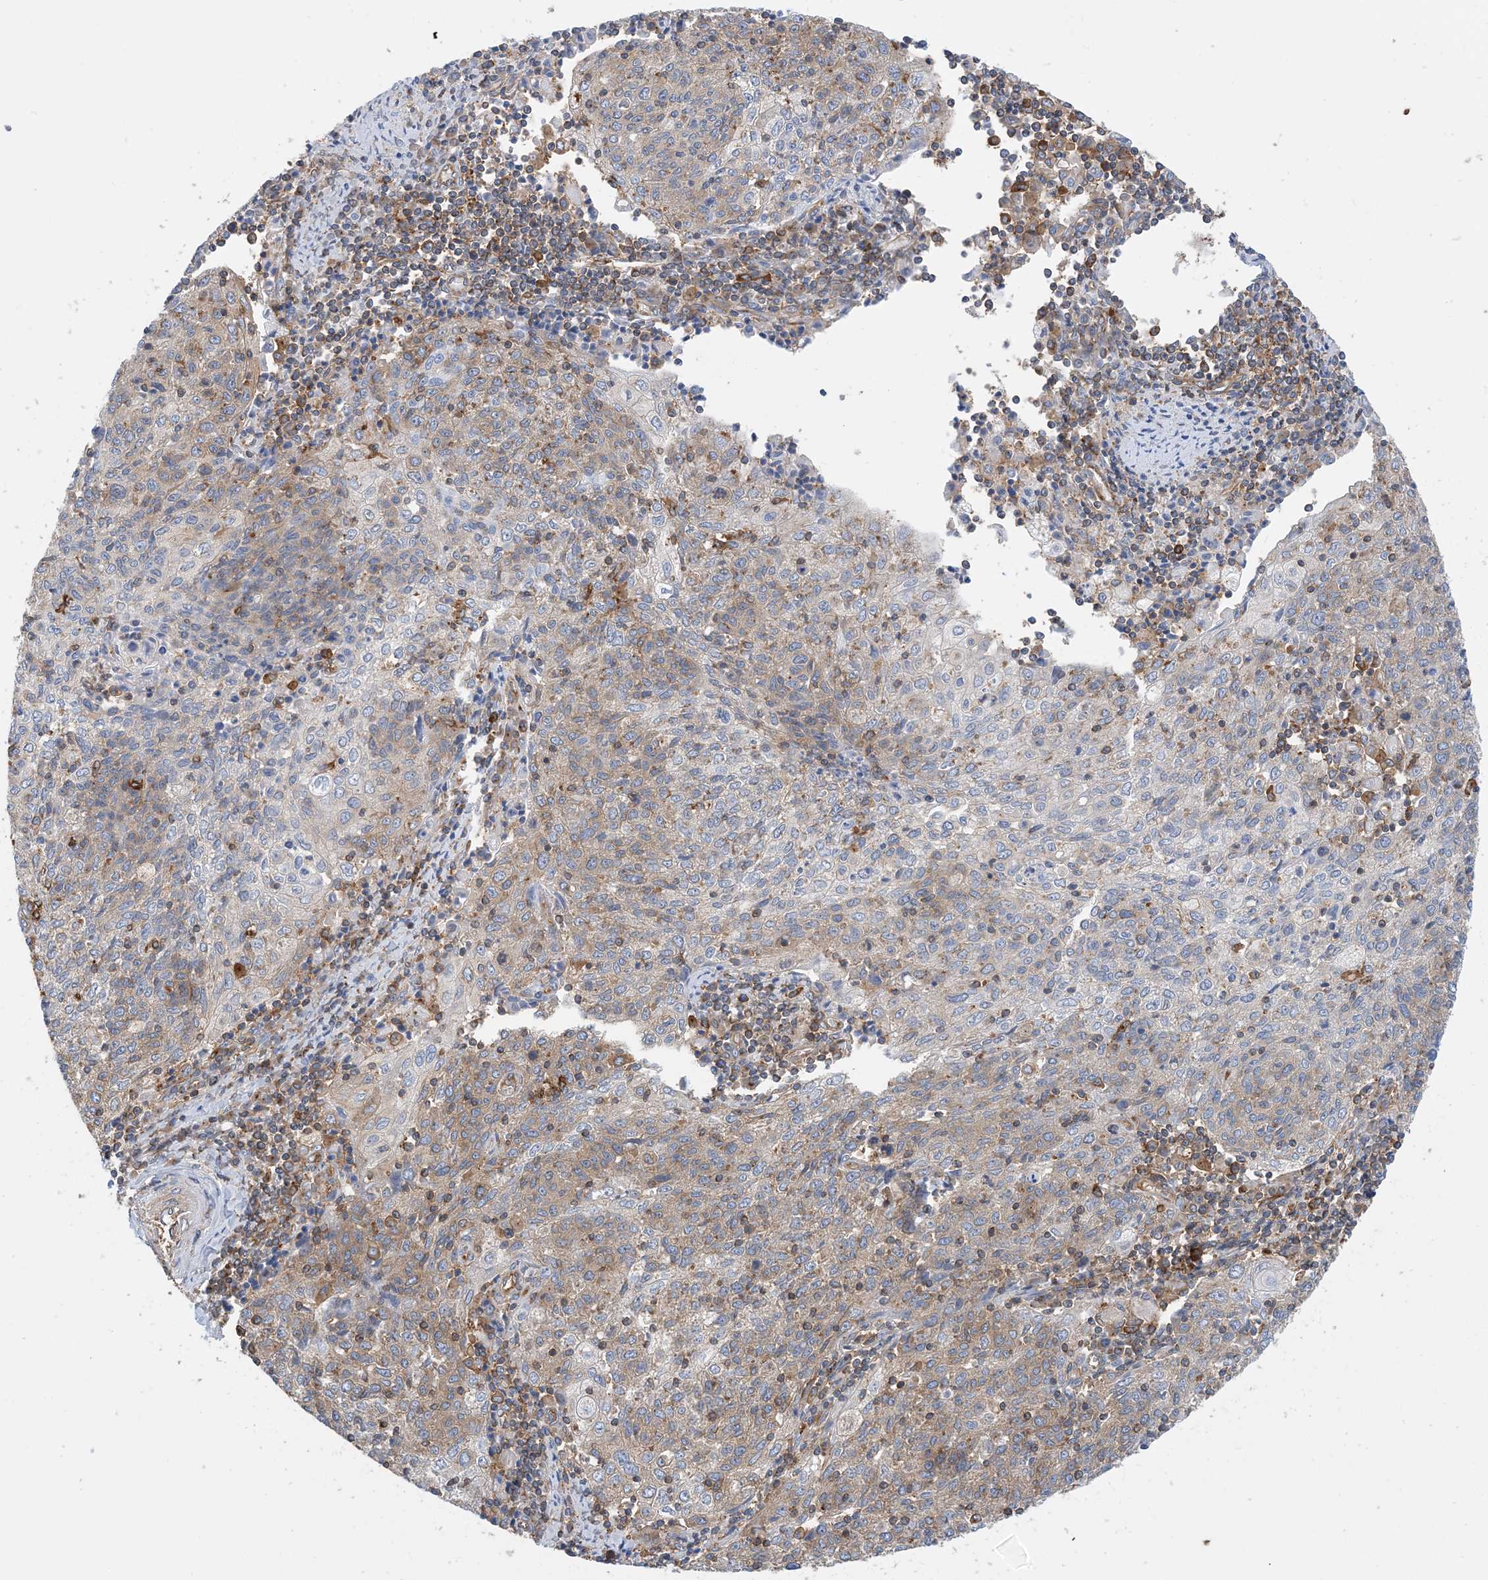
{"staining": {"intensity": "weak", "quantity": "25%-75%", "location": "cytoplasmic/membranous"}, "tissue": "cervical cancer", "cell_type": "Tumor cells", "image_type": "cancer", "snomed": [{"axis": "morphology", "description": "Squamous cell carcinoma, NOS"}, {"axis": "topography", "description": "Cervix"}], "caption": "Squamous cell carcinoma (cervical) stained with a brown dye exhibits weak cytoplasmic/membranous positive expression in approximately 25%-75% of tumor cells.", "gene": "DYNC1LI1", "patient": {"sex": "female", "age": 48}}